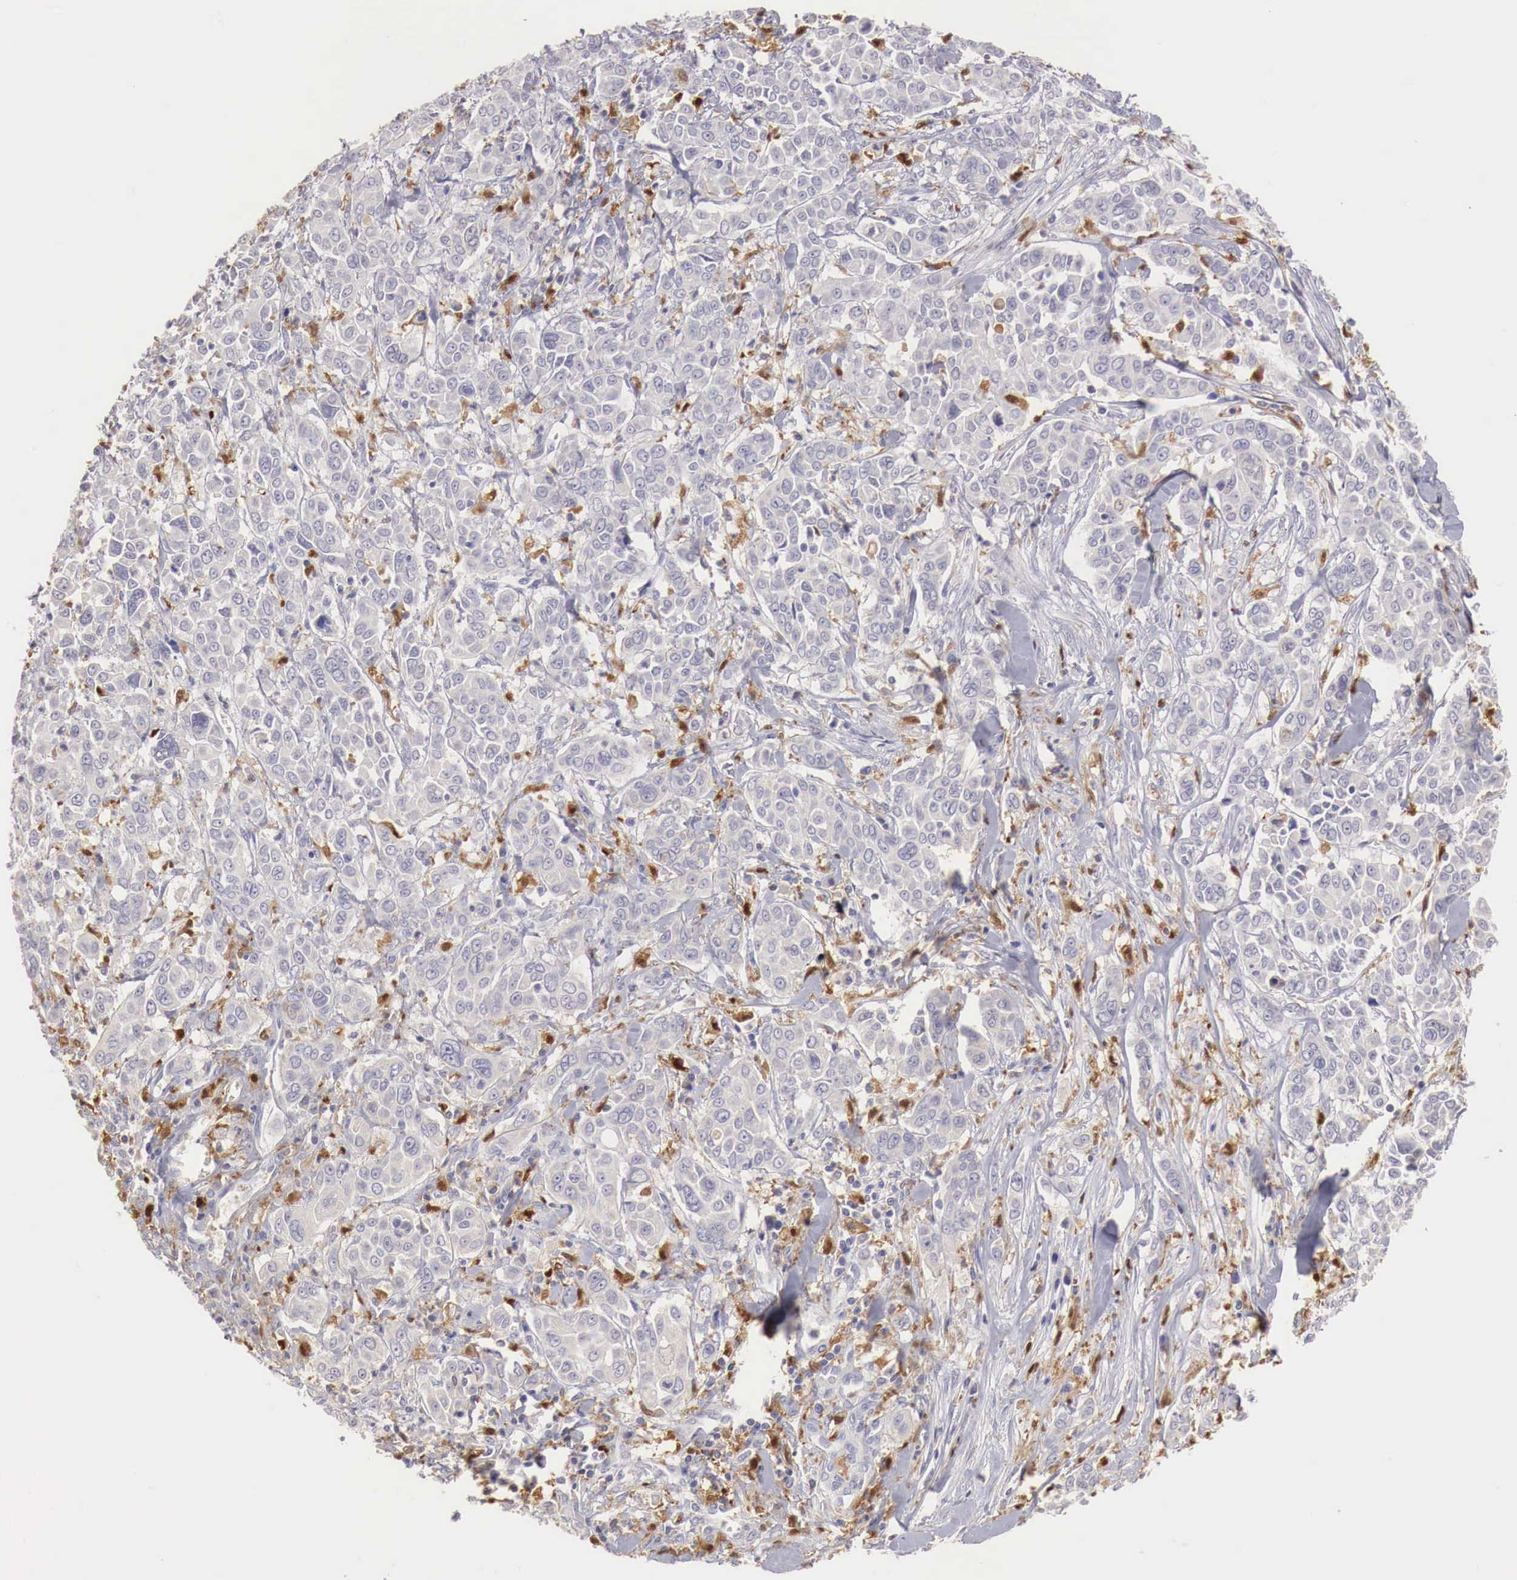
{"staining": {"intensity": "negative", "quantity": "none", "location": "none"}, "tissue": "pancreatic cancer", "cell_type": "Tumor cells", "image_type": "cancer", "snomed": [{"axis": "morphology", "description": "Adenocarcinoma, NOS"}, {"axis": "topography", "description": "Pancreas"}], "caption": "The histopathology image reveals no staining of tumor cells in pancreatic cancer.", "gene": "RENBP", "patient": {"sex": "female", "age": 52}}